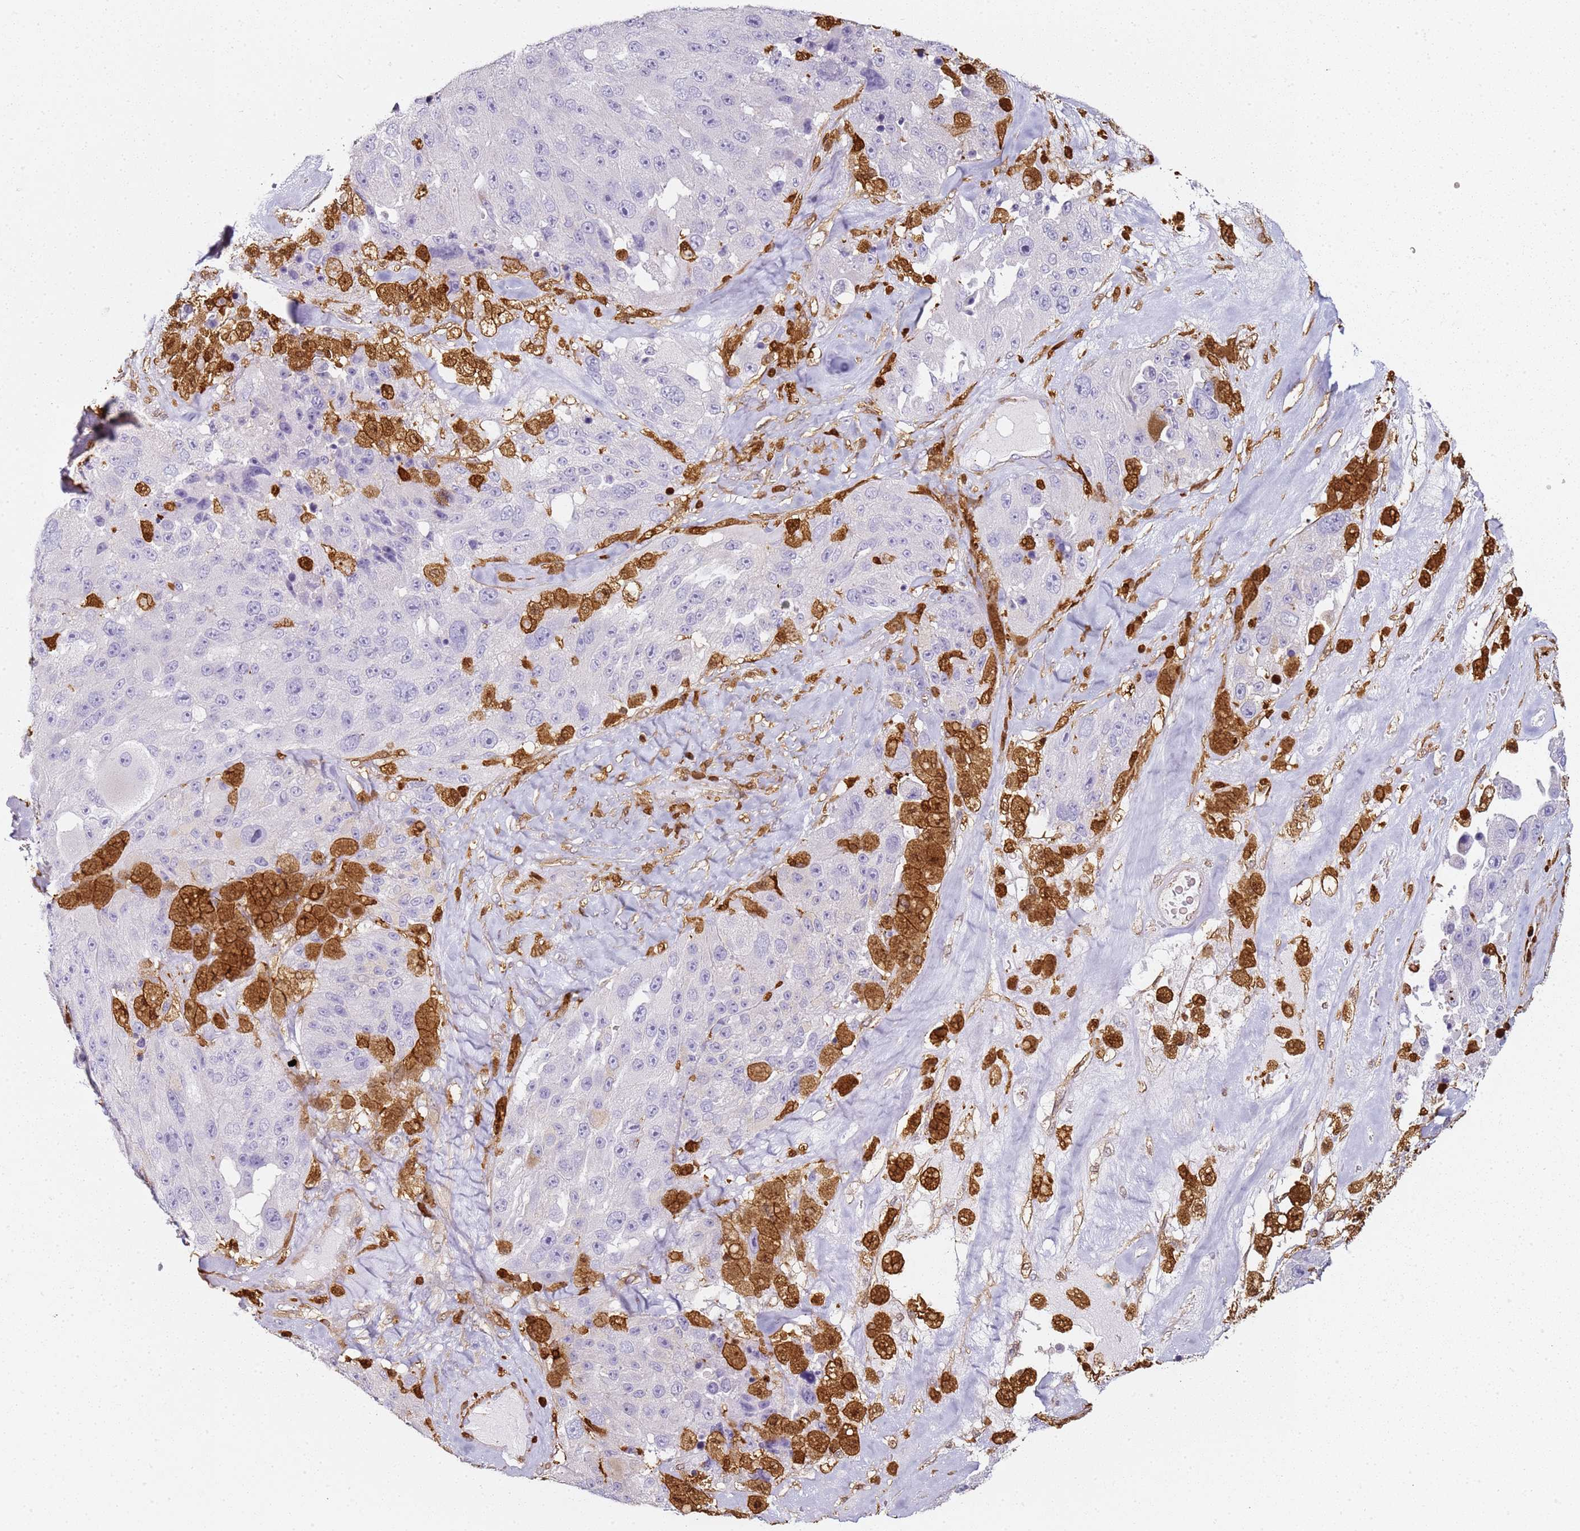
{"staining": {"intensity": "negative", "quantity": "none", "location": "none"}, "tissue": "melanoma", "cell_type": "Tumor cells", "image_type": "cancer", "snomed": [{"axis": "morphology", "description": "Malignant melanoma, Metastatic site"}, {"axis": "topography", "description": "Lymph node"}], "caption": "DAB immunohistochemical staining of melanoma exhibits no significant staining in tumor cells.", "gene": "S100A4", "patient": {"sex": "male", "age": 62}}